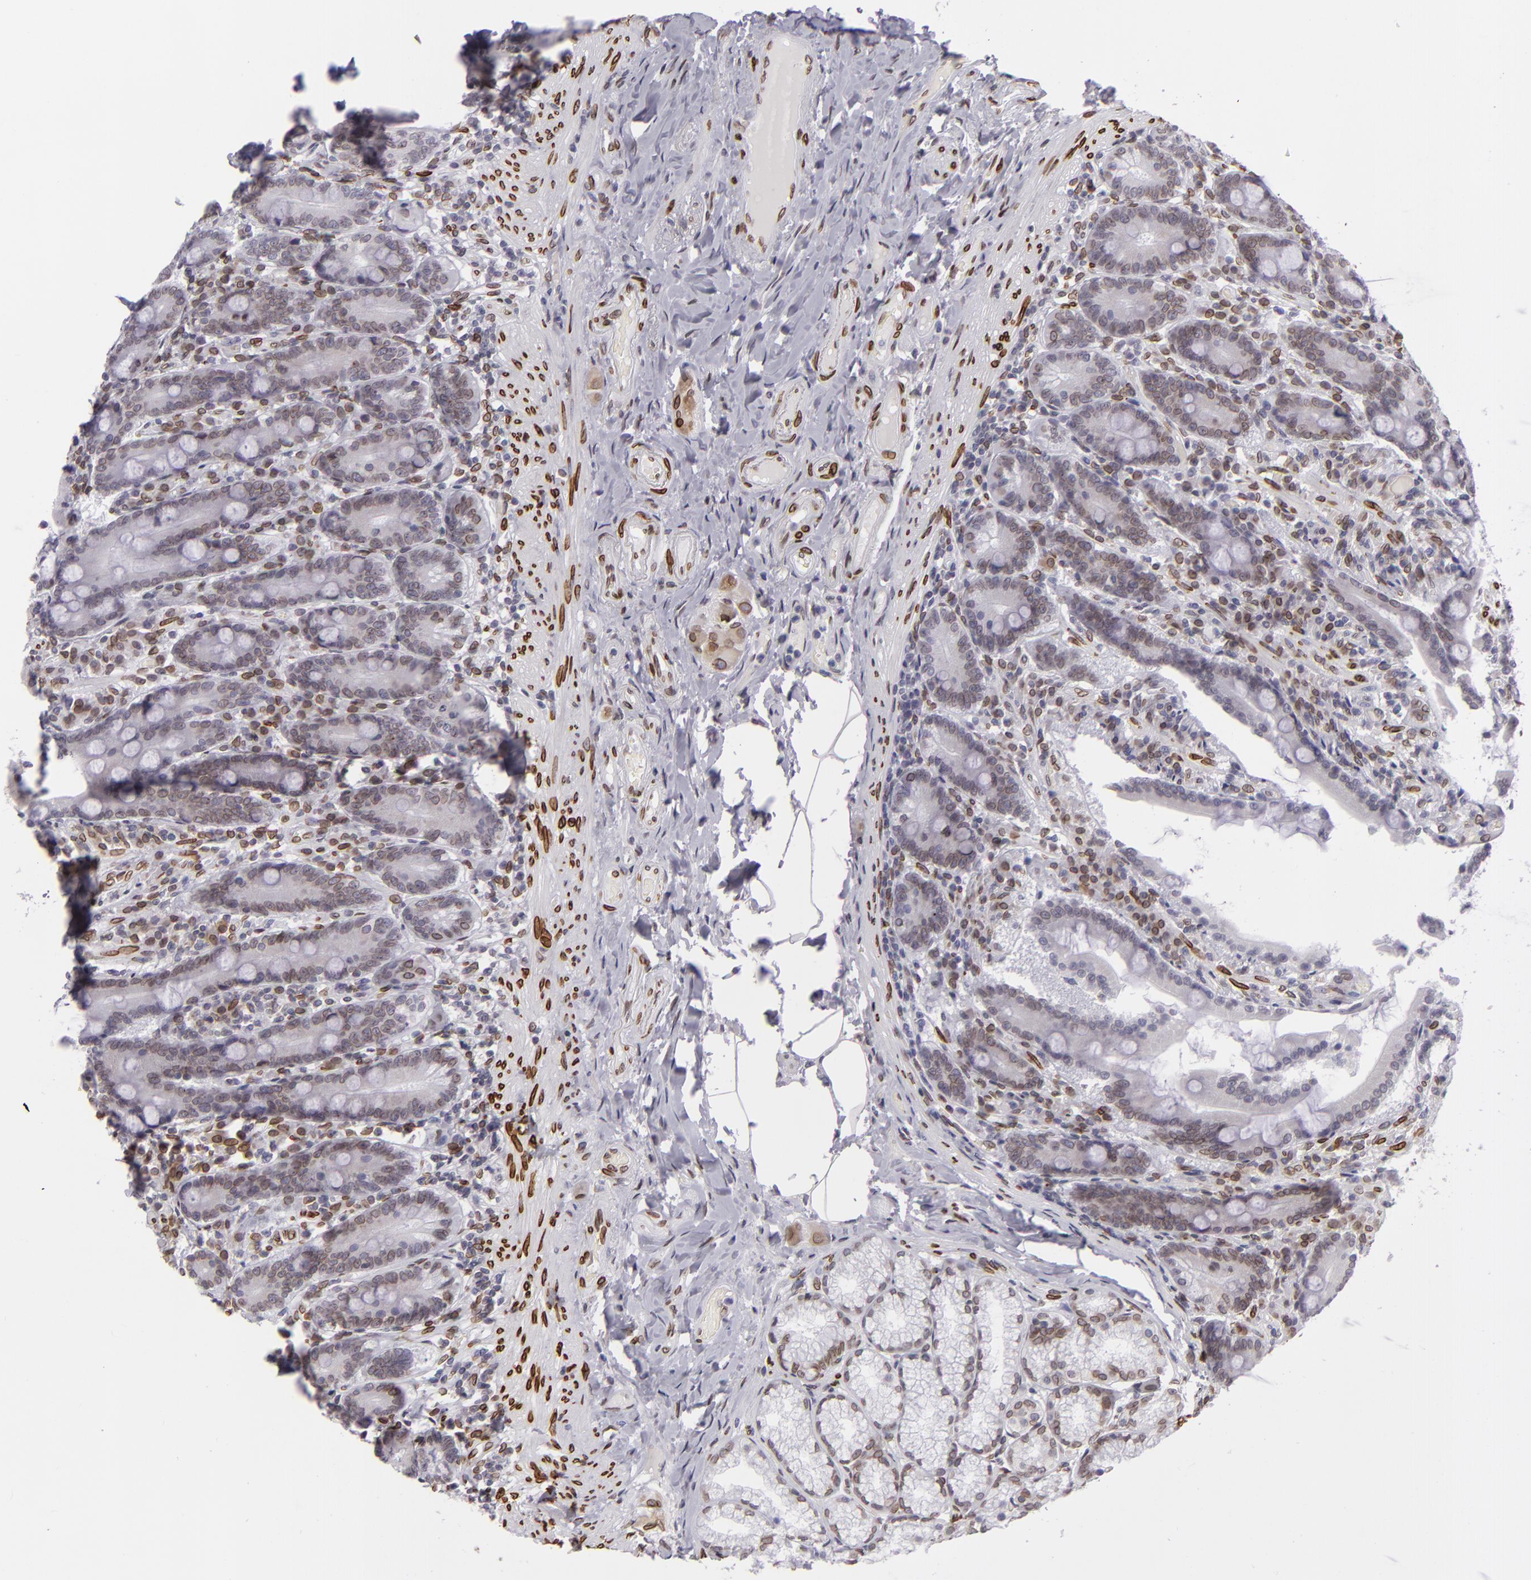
{"staining": {"intensity": "moderate", "quantity": ">75%", "location": "nuclear"}, "tissue": "duodenum", "cell_type": "Glandular cells", "image_type": "normal", "snomed": [{"axis": "morphology", "description": "Normal tissue, NOS"}, {"axis": "topography", "description": "Duodenum"}], "caption": "A brown stain highlights moderate nuclear staining of a protein in glandular cells of benign duodenum. (DAB IHC with brightfield microscopy, high magnification).", "gene": "EMD", "patient": {"sex": "female", "age": 64}}